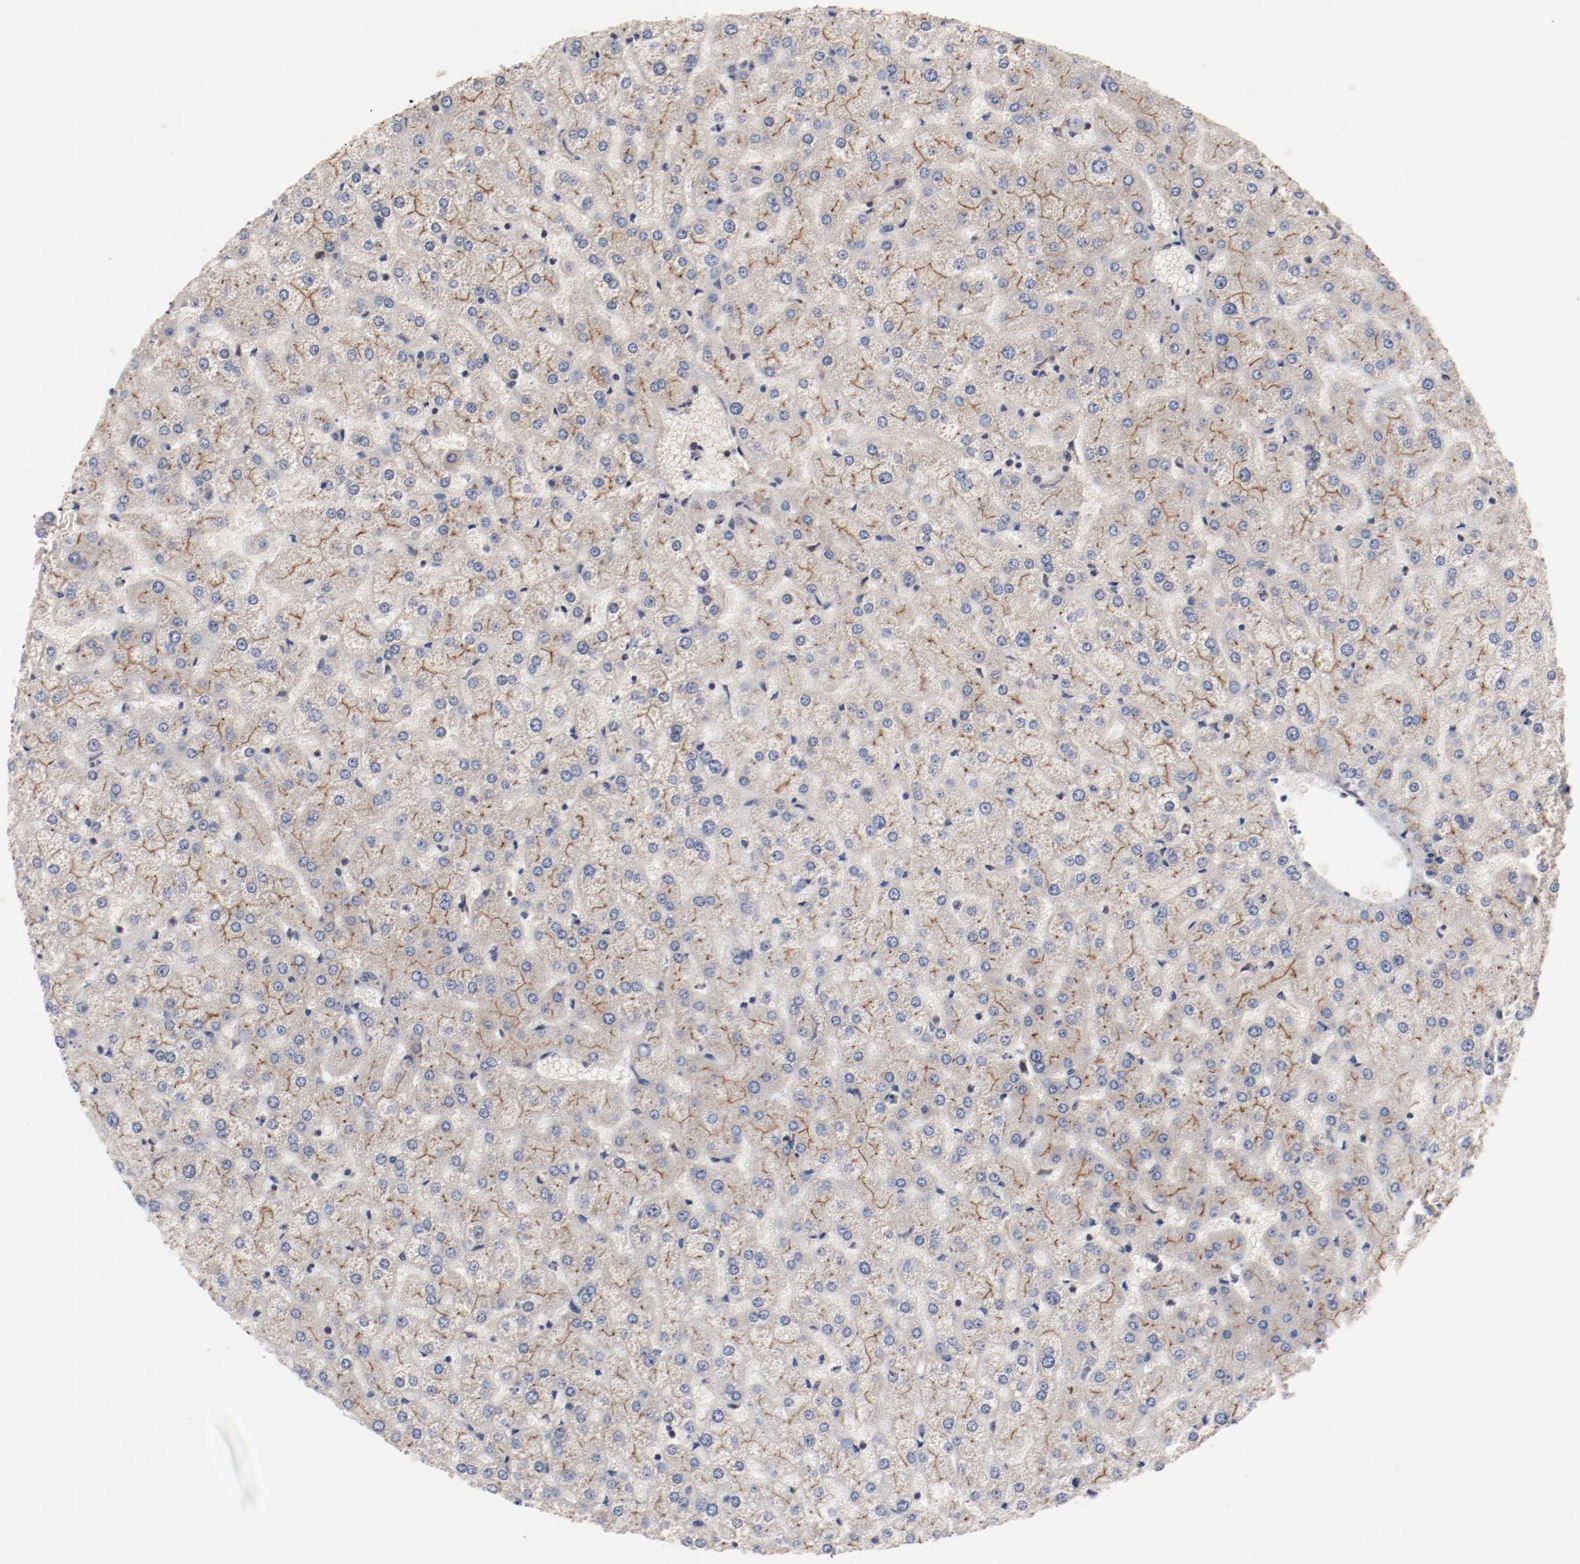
{"staining": {"intensity": "negative", "quantity": "none", "location": "none"}, "tissue": "liver", "cell_type": "Cholangiocytes", "image_type": "normal", "snomed": [{"axis": "morphology", "description": "Normal tissue, NOS"}, {"axis": "topography", "description": "Liver"}], "caption": "IHC micrograph of benign liver stained for a protein (brown), which demonstrates no expression in cholangiocytes. (DAB immunohistochemistry, high magnification).", "gene": "PITPNM2", "patient": {"sex": "female", "age": 32}}